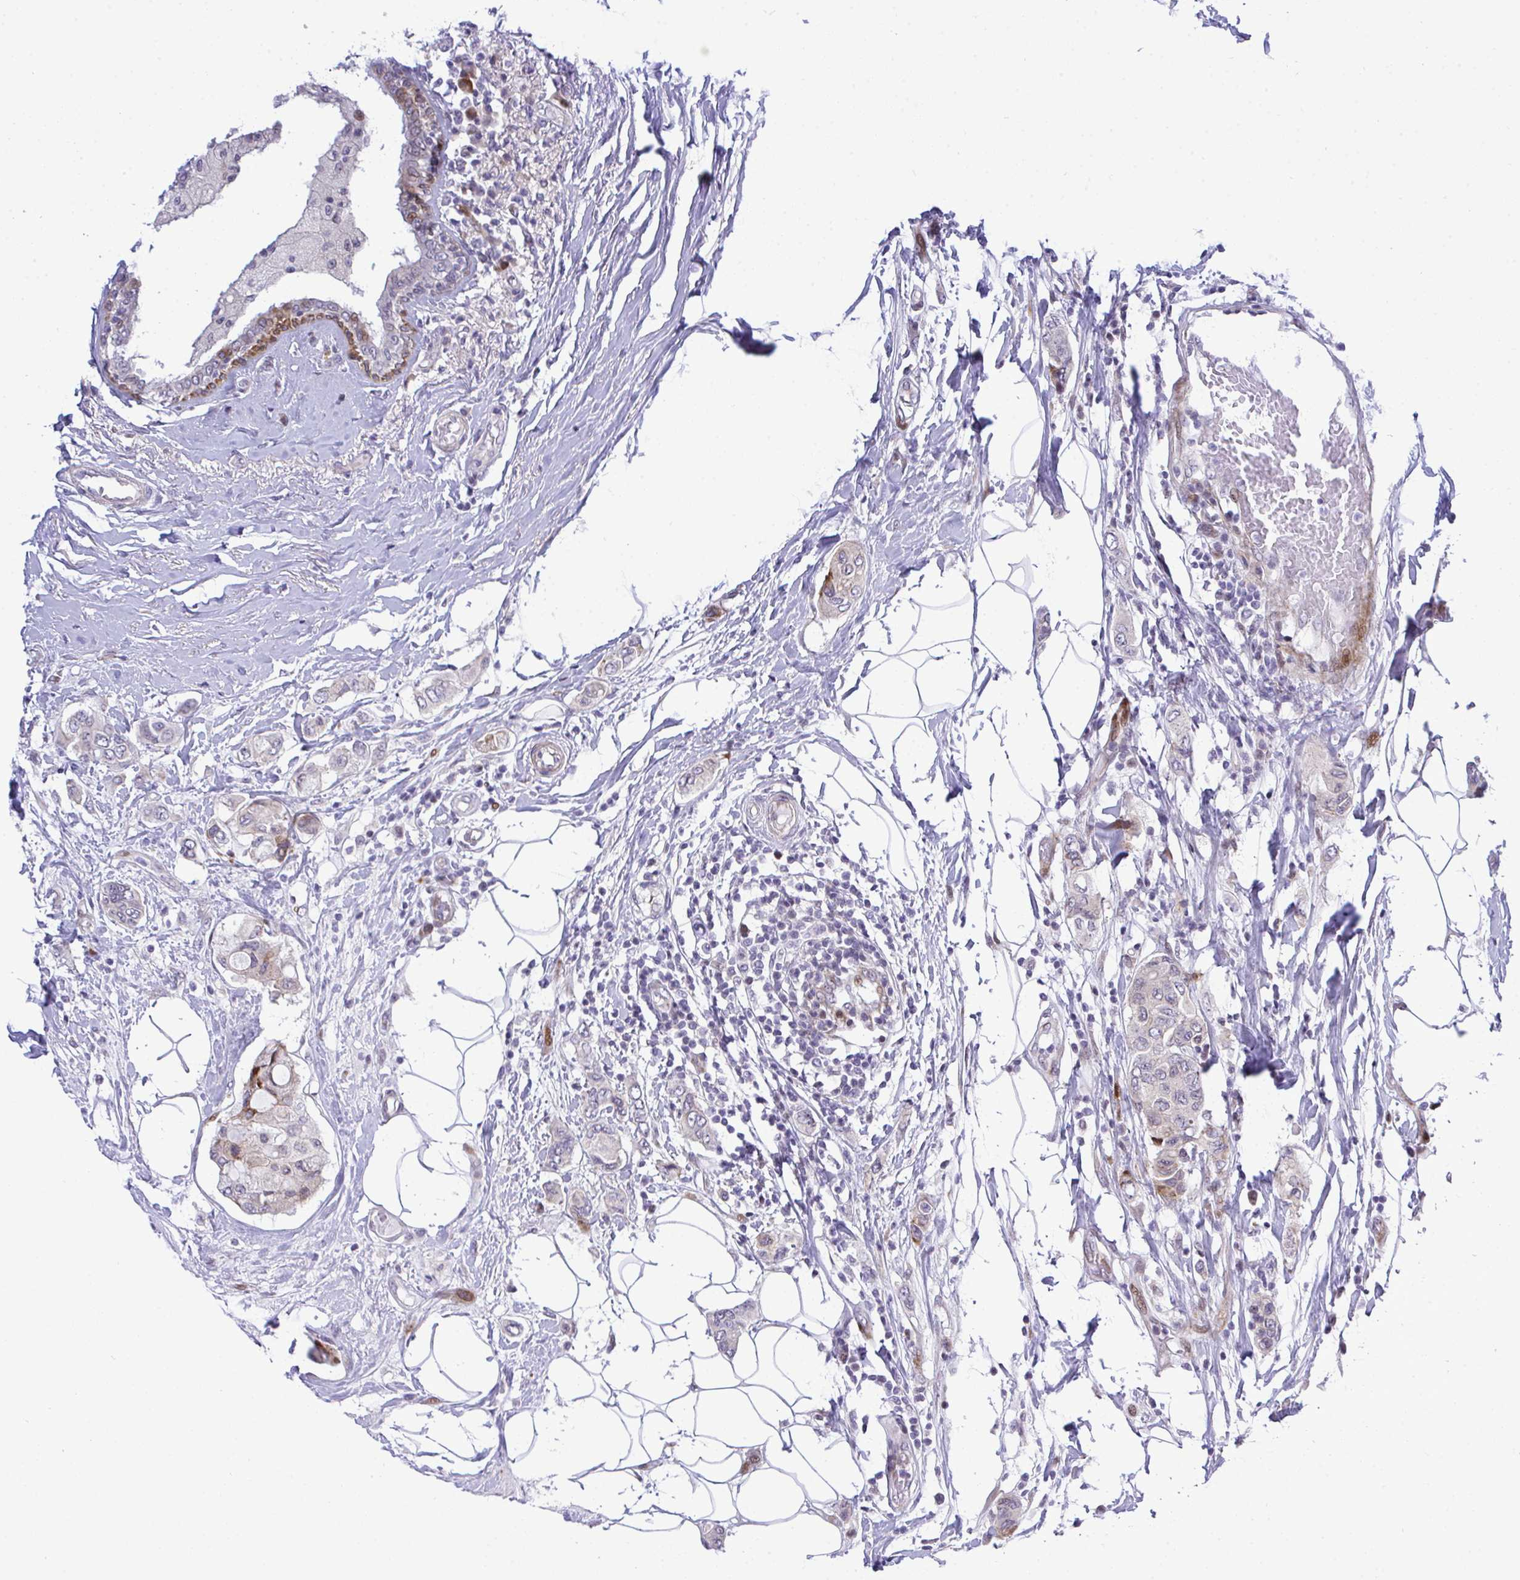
{"staining": {"intensity": "weak", "quantity": "<25%", "location": "cytoplasmic/membranous"}, "tissue": "breast cancer", "cell_type": "Tumor cells", "image_type": "cancer", "snomed": [{"axis": "morphology", "description": "Lobular carcinoma"}, {"axis": "topography", "description": "Breast"}], "caption": "A high-resolution photomicrograph shows immunohistochemistry staining of breast cancer, which exhibits no significant staining in tumor cells.", "gene": "CASTOR2", "patient": {"sex": "female", "age": 51}}